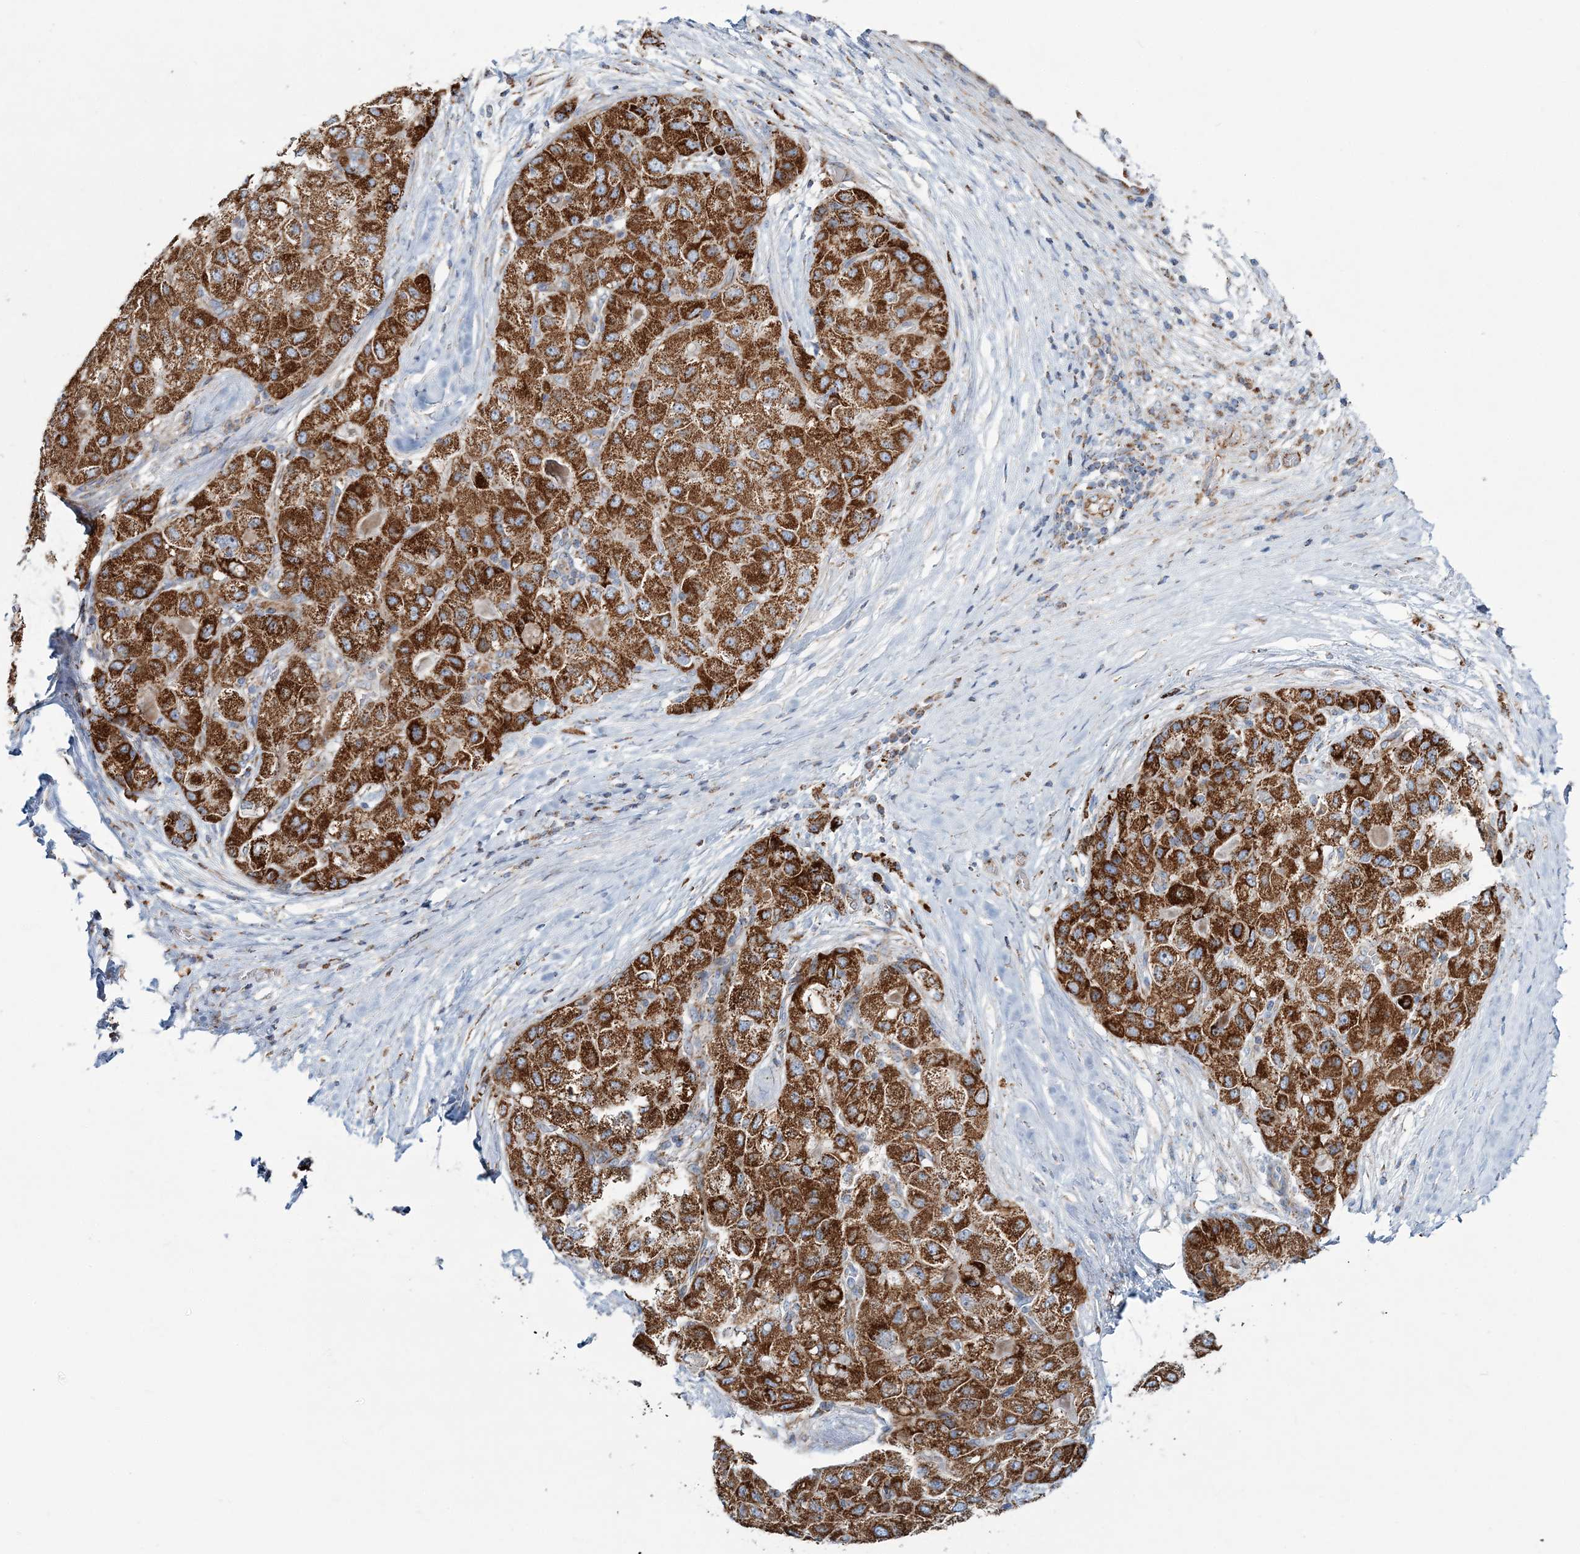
{"staining": {"intensity": "strong", "quantity": ">75%", "location": "cytoplasmic/membranous"}, "tissue": "liver cancer", "cell_type": "Tumor cells", "image_type": "cancer", "snomed": [{"axis": "morphology", "description": "Carcinoma, Hepatocellular, NOS"}, {"axis": "topography", "description": "Liver"}], "caption": "A high-resolution histopathology image shows immunohistochemistry (IHC) staining of liver cancer, which shows strong cytoplasmic/membranous positivity in approximately >75% of tumor cells.", "gene": "ARHGAP6", "patient": {"sex": "male", "age": 80}}